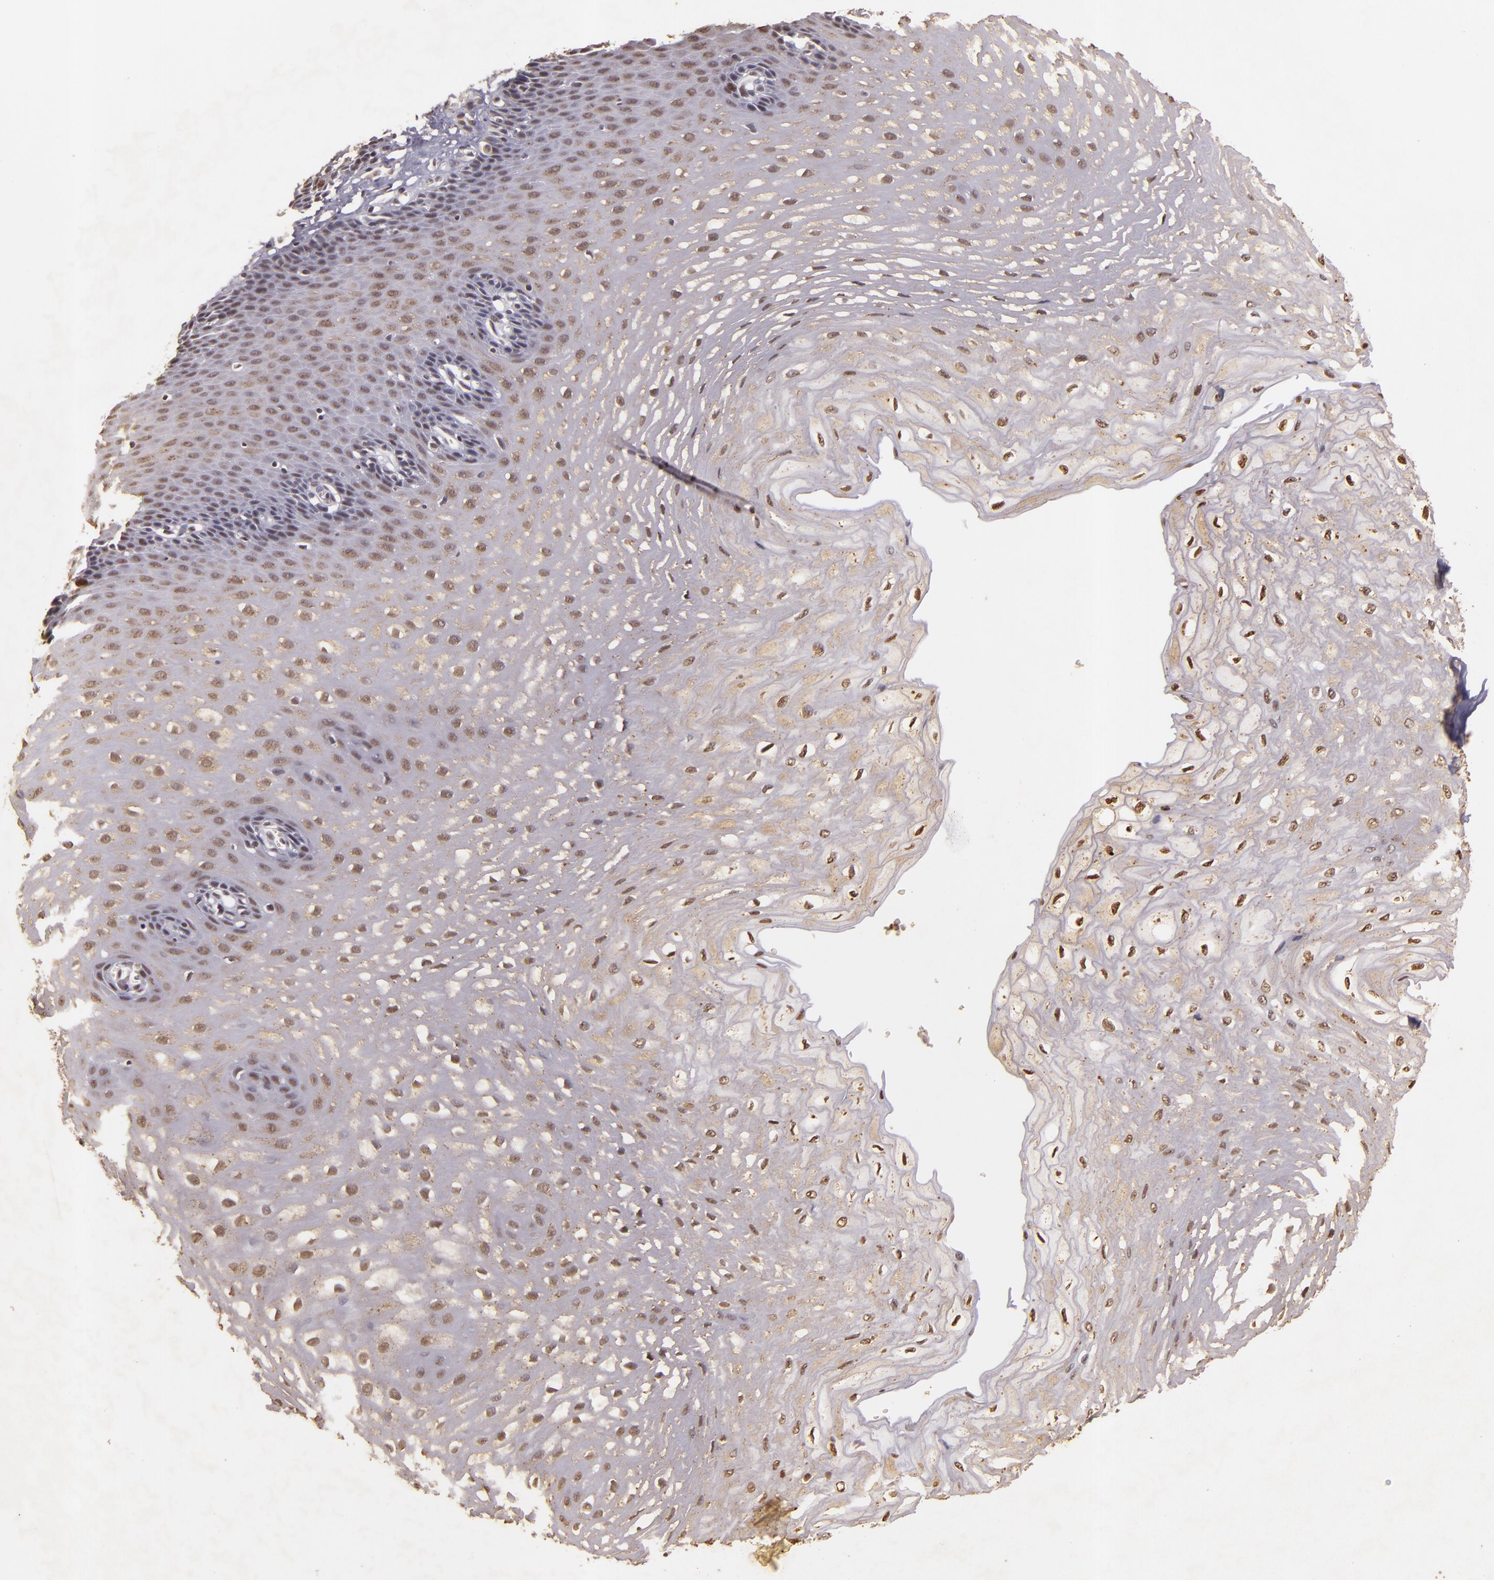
{"staining": {"intensity": "weak", "quantity": "25%-75%", "location": "nuclear"}, "tissue": "esophagus", "cell_type": "Squamous epithelial cells", "image_type": "normal", "snomed": [{"axis": "morphology", "description": "Normal tissue, NOS"}, {"axis": "topography", "description": "Esophagus"}], "caption": "The image shows staining of benign esophagus, revealing weak nuclear protein expression (brown color) within squamous epithelial cells. Using DAB (3,3'-diaminobenzidine) (brown) and hematoxylin (blue) stains, captured at high magnification using brightfield microscopy.", "gene": "CBX3", "patient": {"sex": "male", "age": 70}}